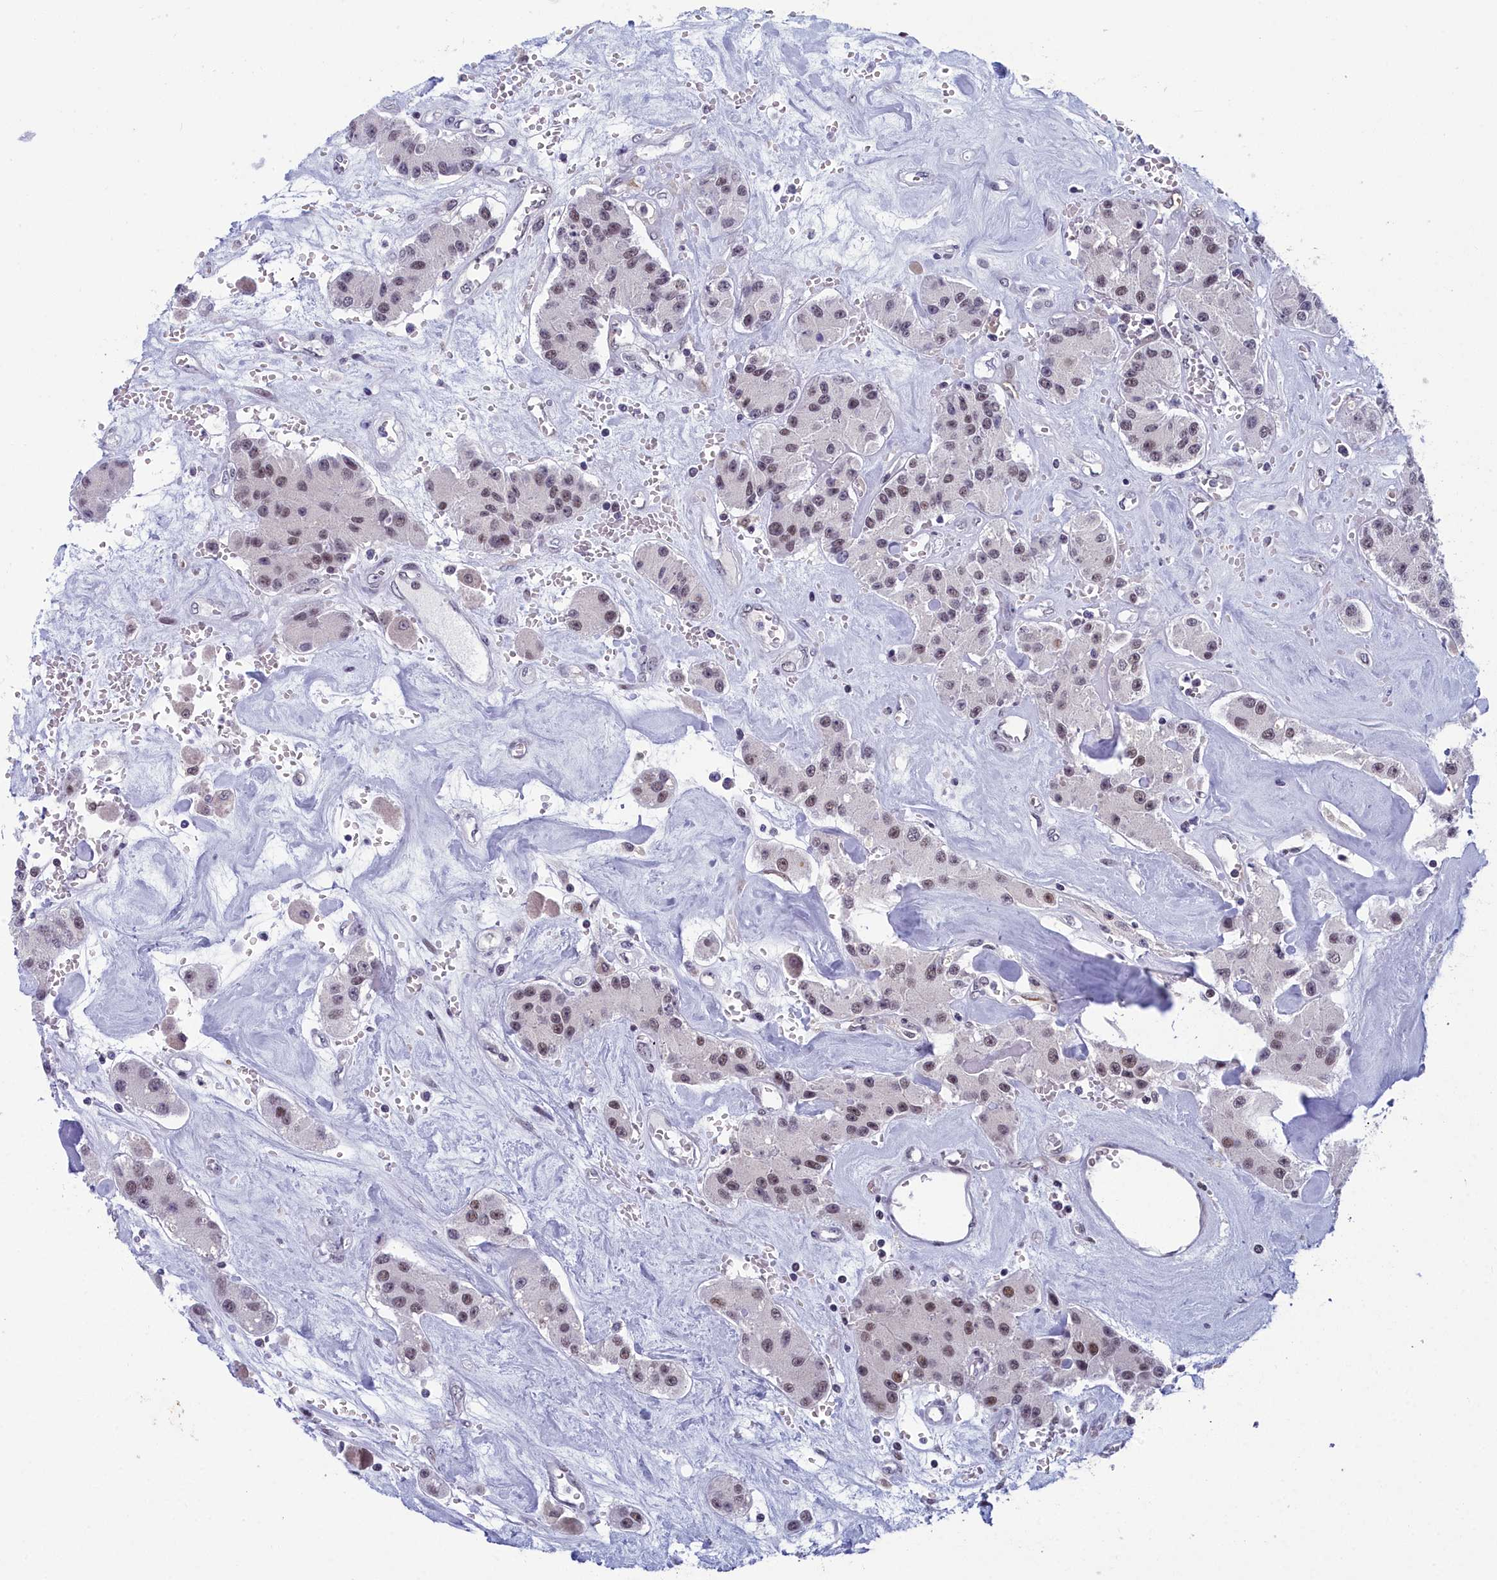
{"staining": {"intensity": "moderate", "quantity": "25%-75%", "location": "nuclear"}, "tissue": "carcinoid", "cell_type": "Tumor cells", "image_type": "cancer", "snomed": [{"axis": "morphology", "description": "Carcinoid, malignant, NOS"}, {"axis": "topography", "description": "Pancreas"}], "caption": "A brown stain shows moderate nuclear staining of a protein in carcinoid (malignant) tumor cells.", "gene": "CCDC97", "patient": {"sex": "male", "age": 41}}